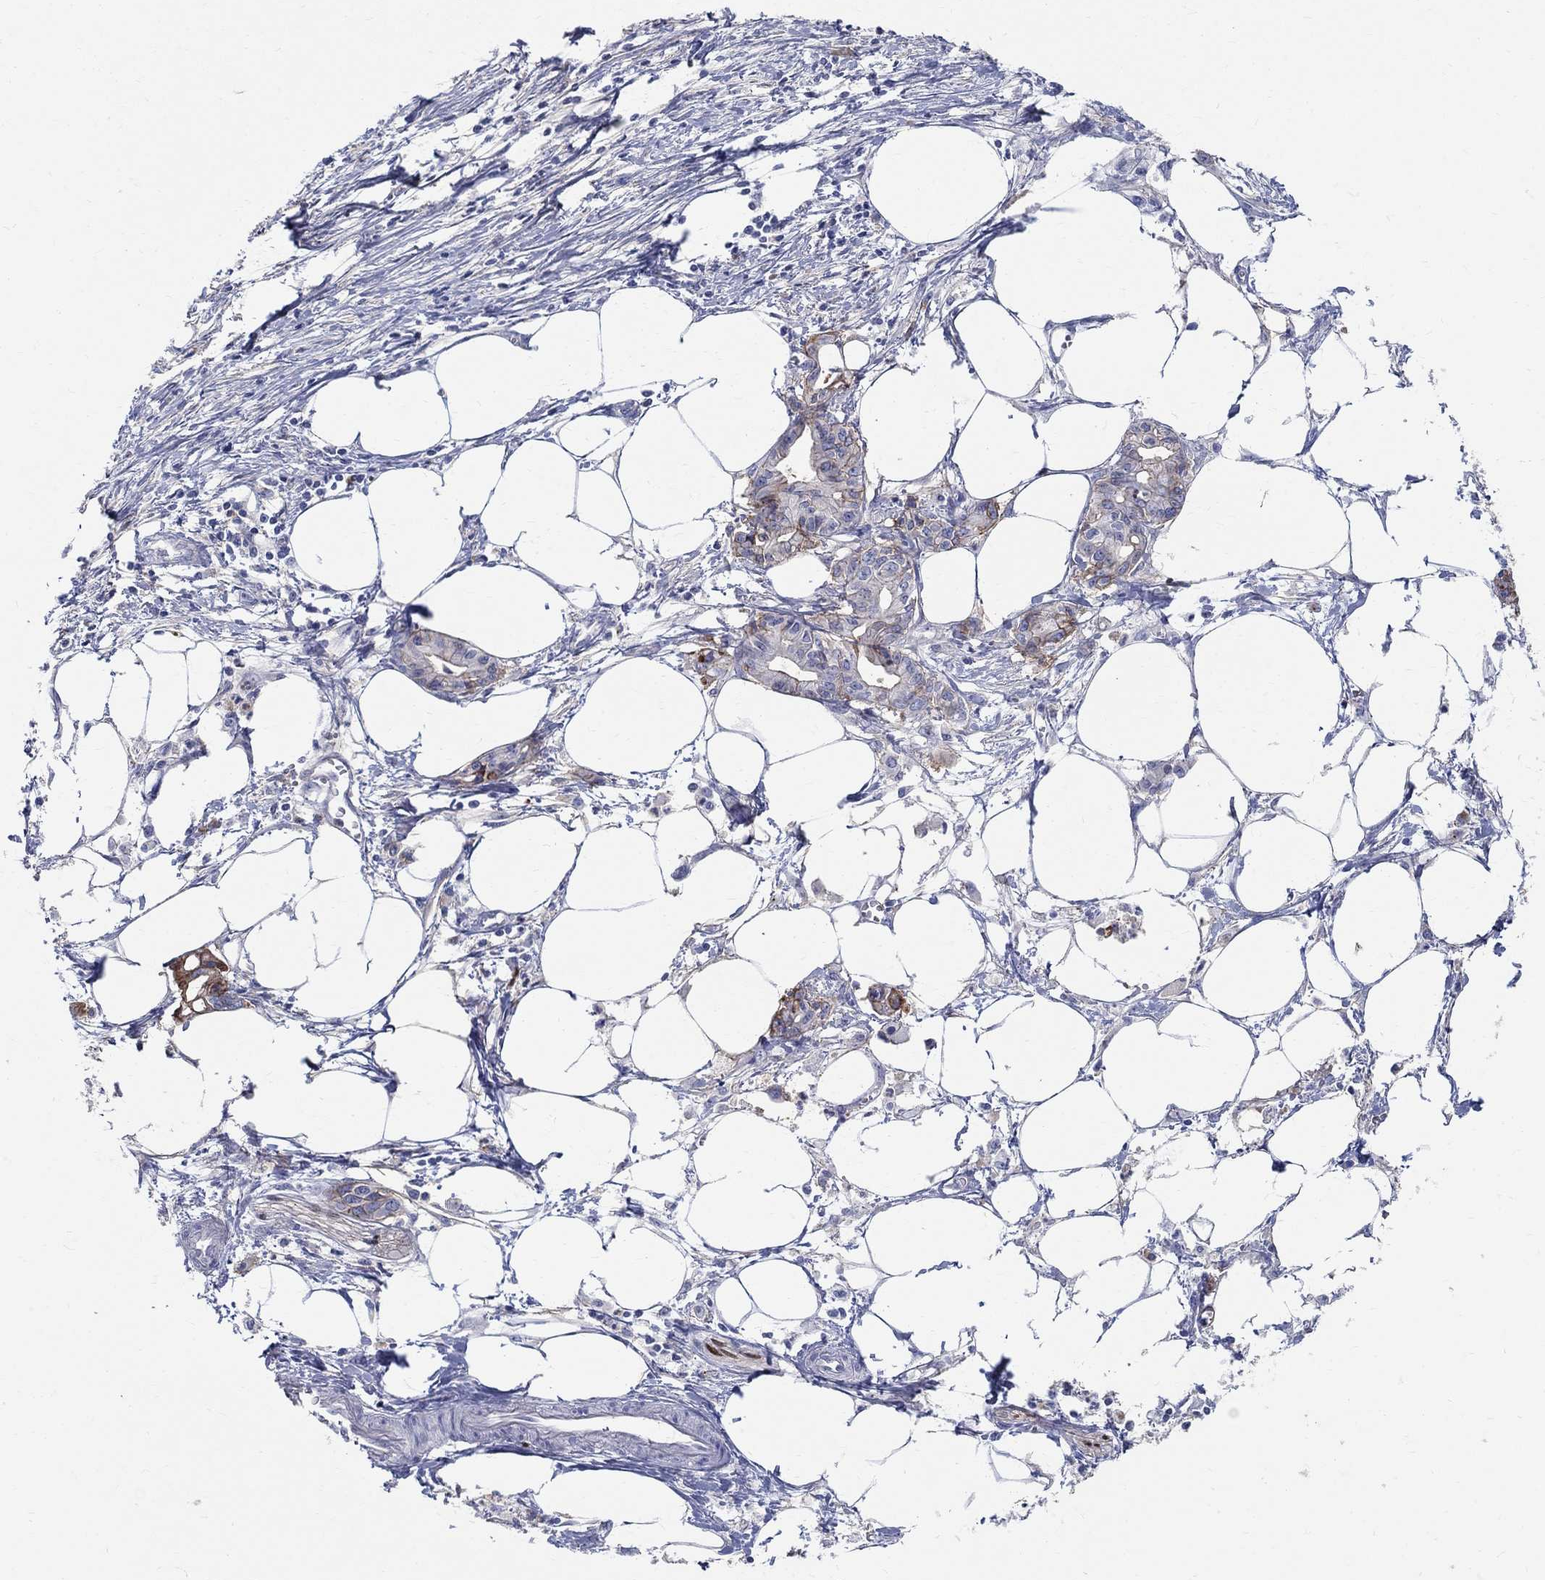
{"staining": {"intensity": "strong", "quantity": "<25%", "location": "cytoplasmic/membranous"}, "tissue": "pancreatic cancer", "cell_type": "Tumor cells", "image_type": "cancer", "snomed": [{"axis": "morphology", "description": "Adenocarcinoma, NOS"}, {"axis": "topography", "description": "Pancreas"}], "caption": "Tumor cells show medium levels of strong cytoplasmic/membranous expression in approximately <25% of cells in human pancreatic adenocarcinoma.", "gene": "SOX2", "patient": {"sex": "male", "age": 71}}